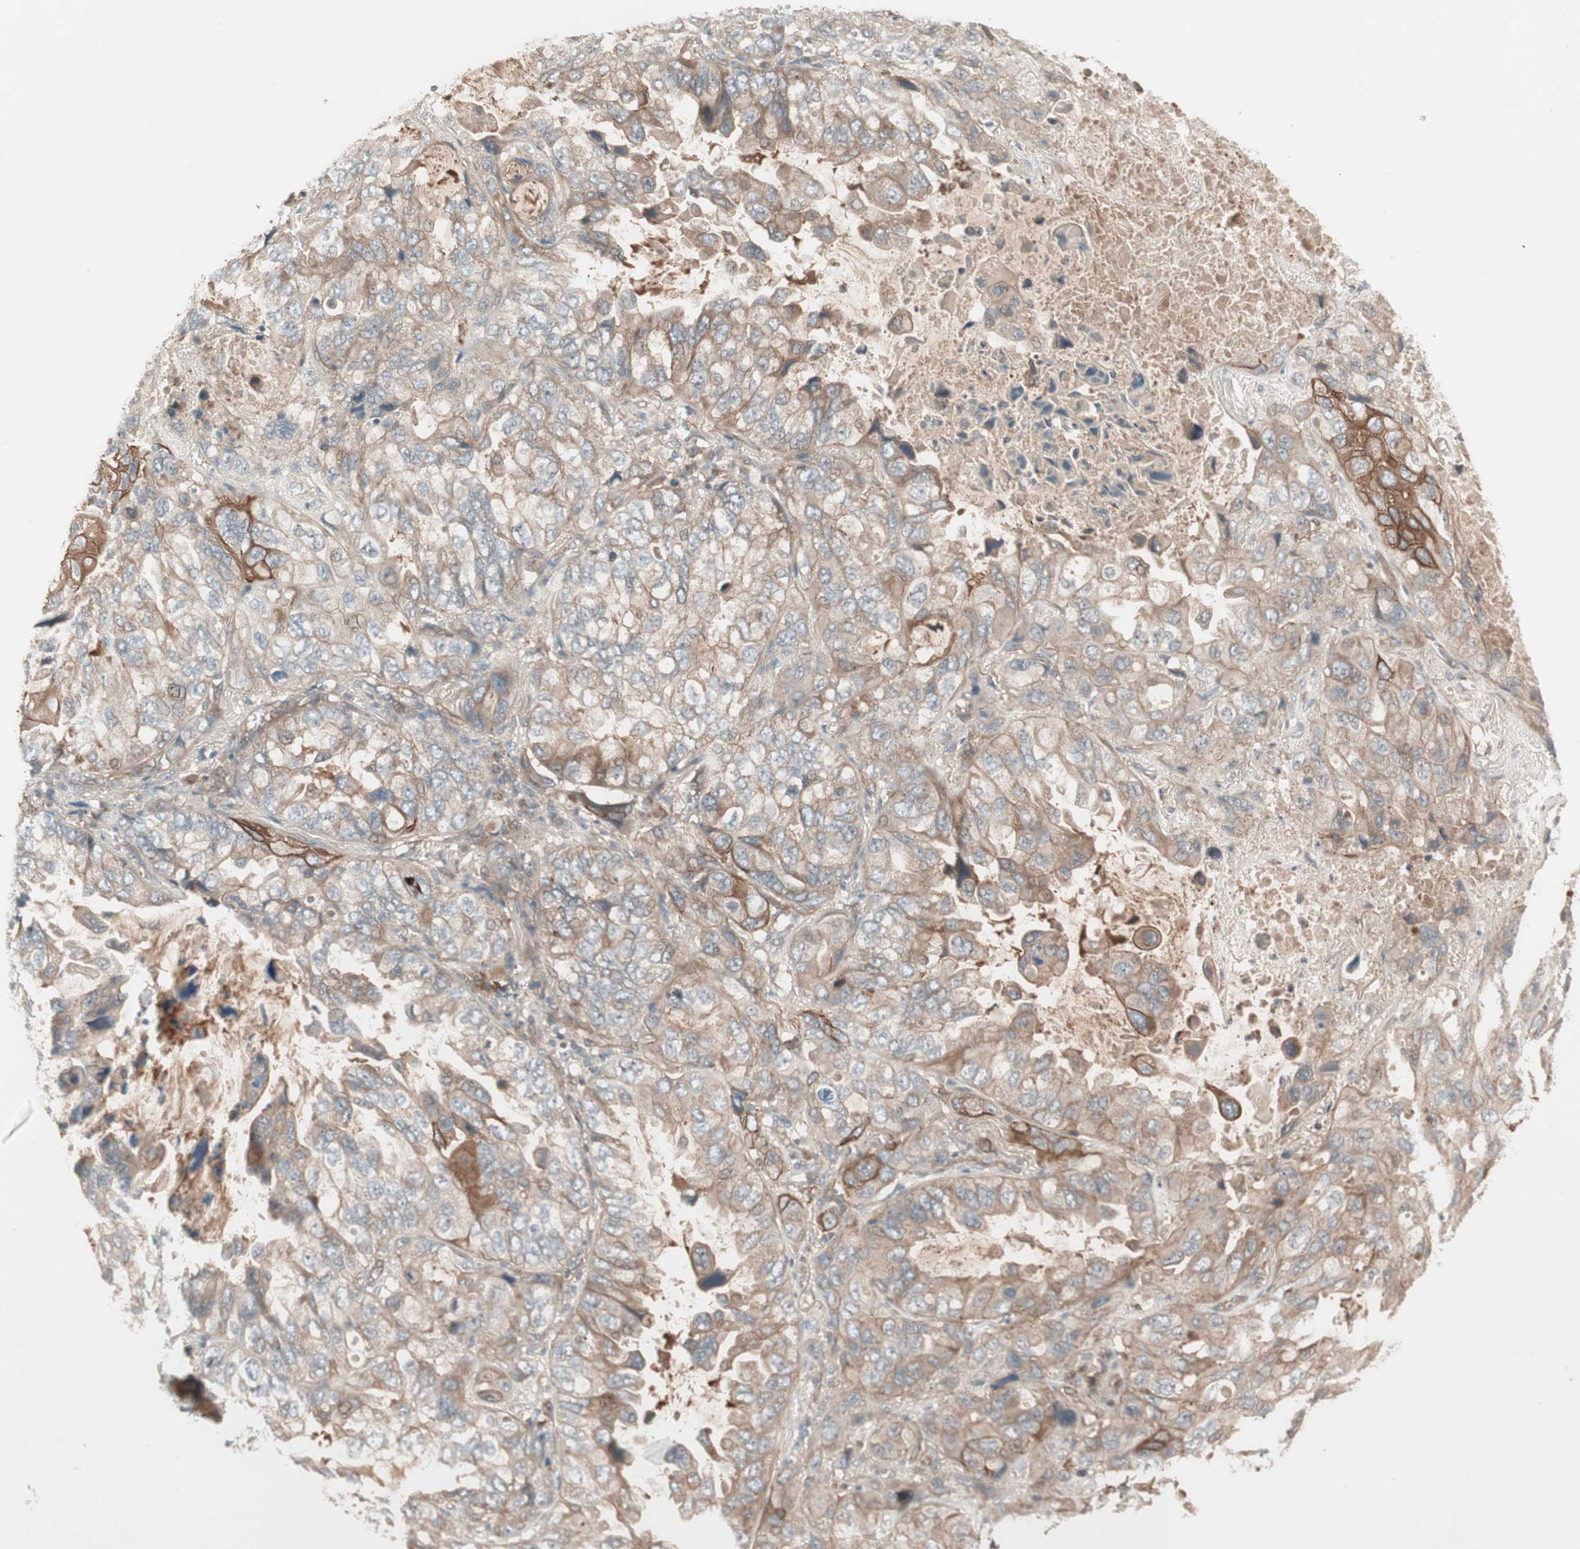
{"staining": {"intensity": "moderate", "quantity": ">75%", "location": "cytoplasmic/membranous"}, "tissue": "lung cancer", "cell_type": "Tumor cells", "image_type": "cancer", "snomed": [{"axis": "morphology", "description": "Squamous cell carcinoma, NOS"}, {"axis": "topography", "description": "Lung"}], "caption": "Brown immunohistochemical staining in human squamous cell carcinoma (lung) exhibits moderate cytoplasmic/membranous positivity in approximately >75% of tumor cells.", "gene": "TFPI", "patient": {"sex": "female", "age": 73}}